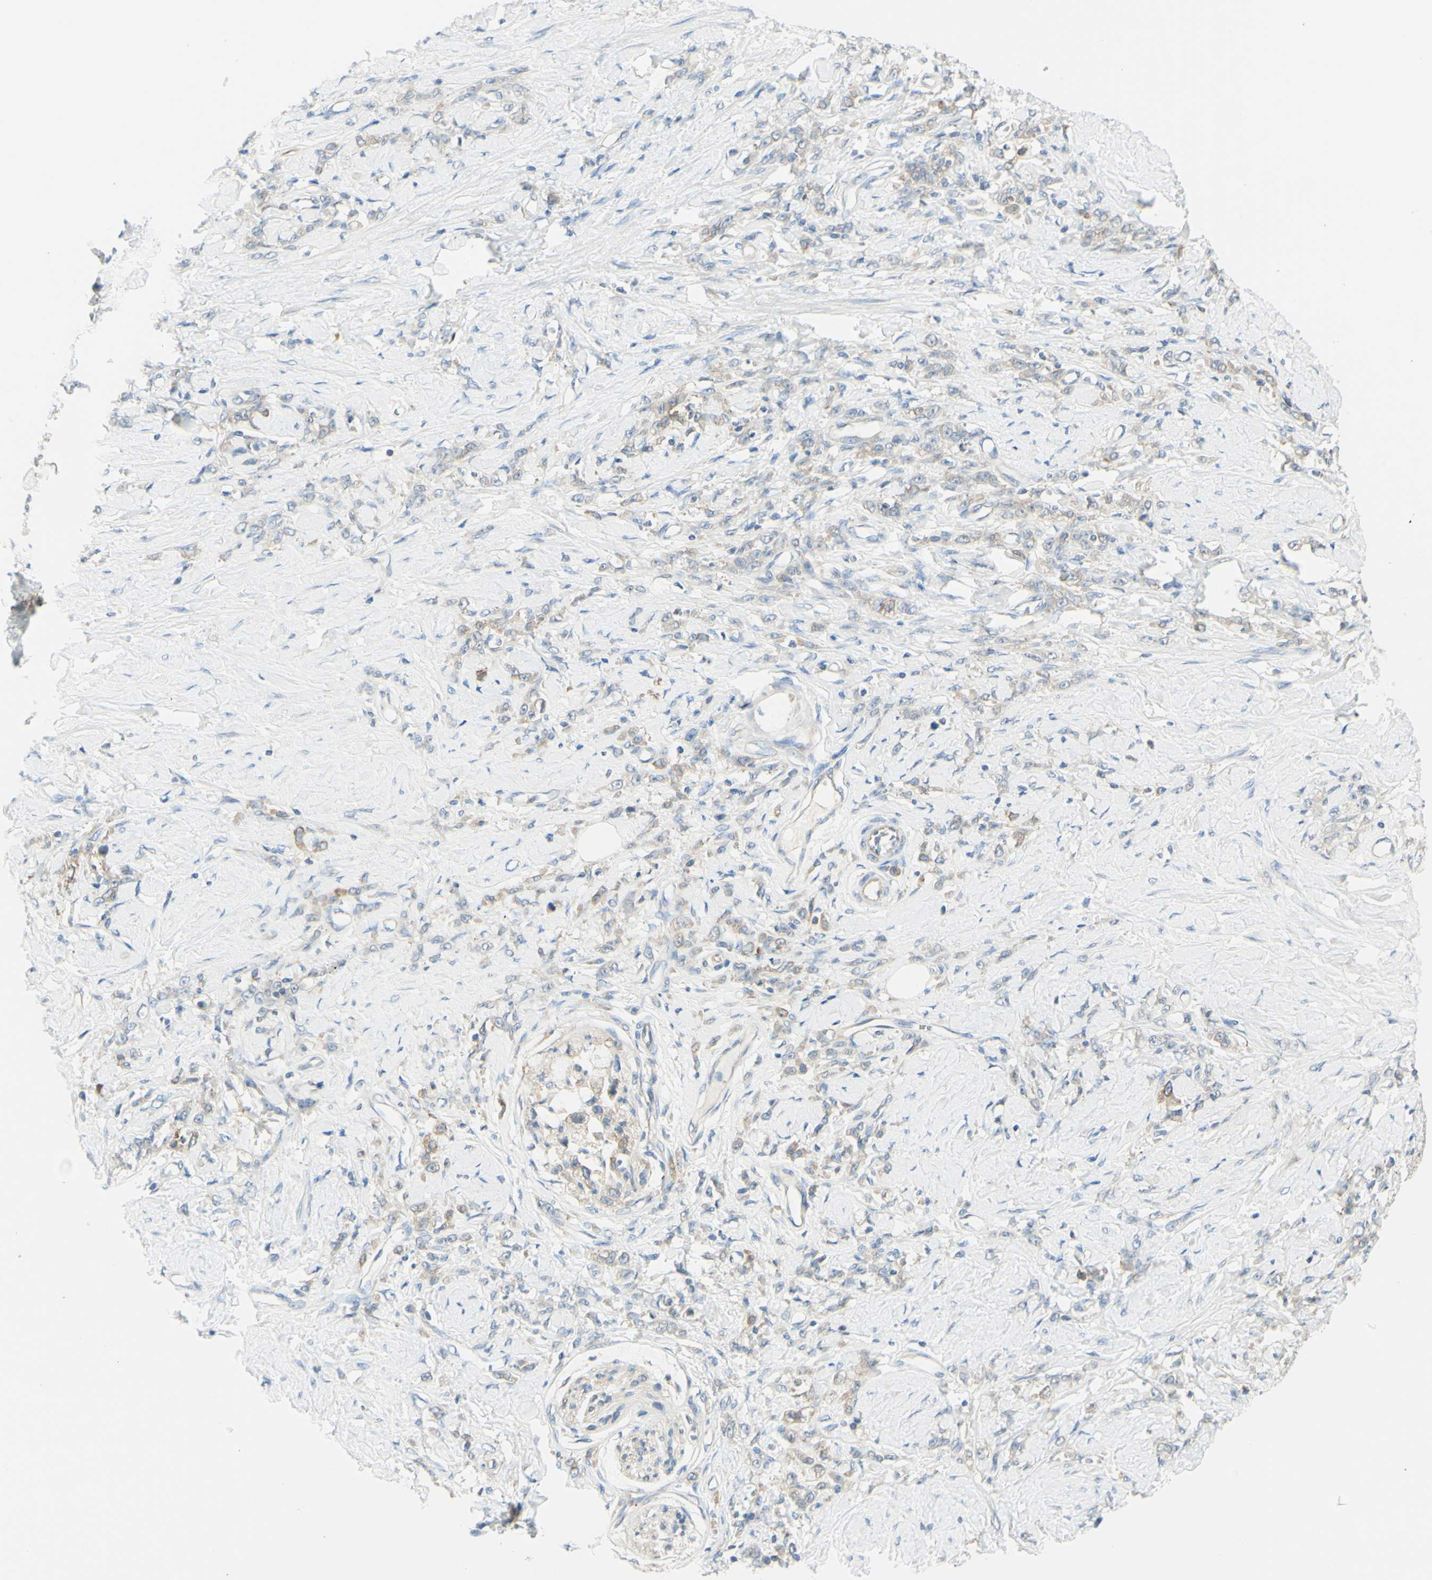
{"staining": {"intensity": "weak", "quantity": "<25%", "location": "cytoplasmic/membranous"}, "tissue": "stomach cancer", "cell_type": "Tumor cells", "image_type": "cancer", "snomed": [{"axis": "morphology", "description": "Adenocarcinoma, NOS"}, {"axis": "topography", "description": "Stomach"}], "caption": "Photomicrograph shows no significant protein staining in tumor cells of stomach cancer.", "gene": "MTM1", "patient": {"sex": "male", "age": 82}}